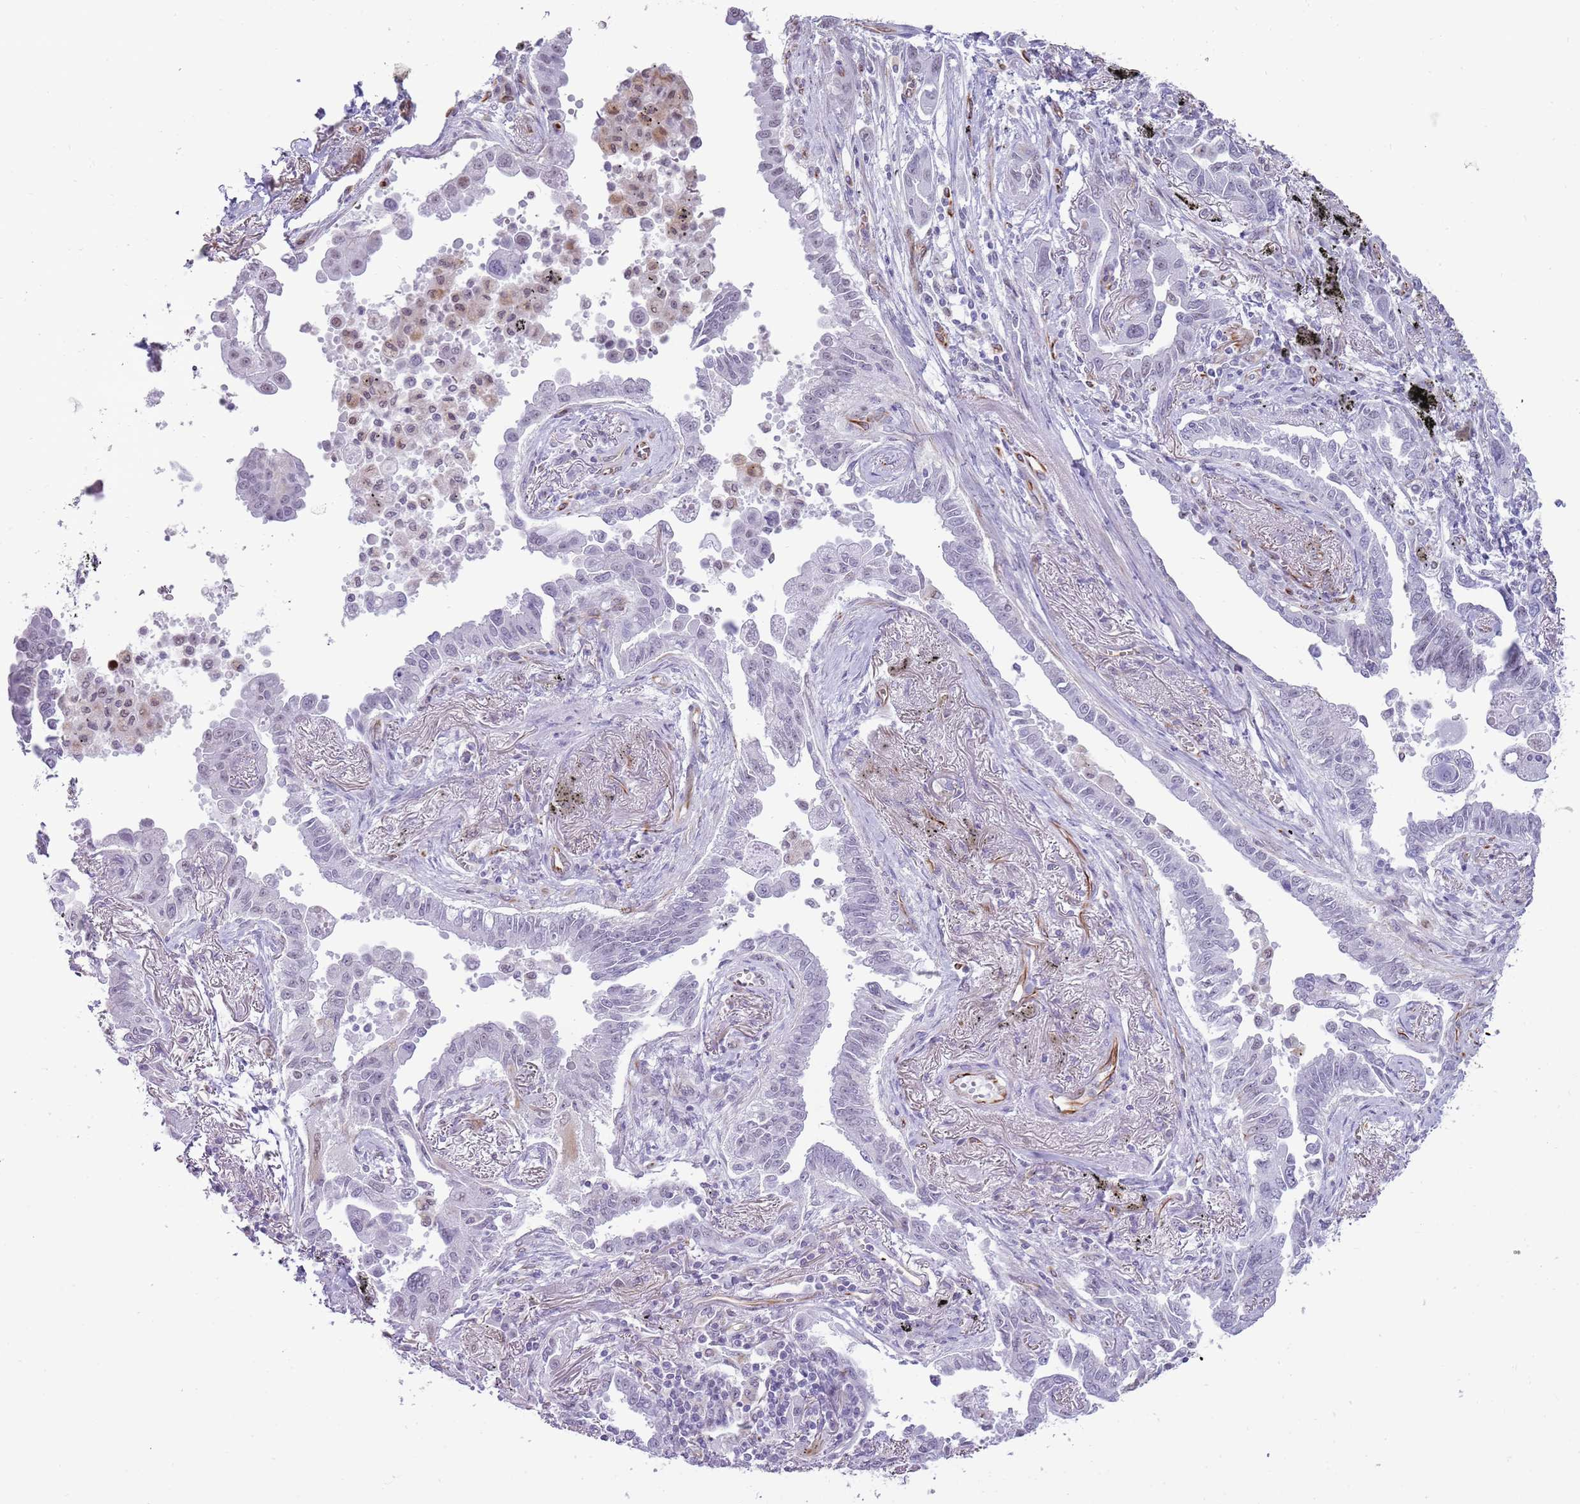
{"staining": {"intensity": "negative", "quantity": "none", "location": "none"}, "tissue": "lung cancer", "cell_type": "Tumor cells", "image_type": "cancer", "snomed": [{"axis": "morphology", "description": "Adenocarcinoma, NOS"}, {"axis": "topography", "description": "Lung"}], "caption": "Human lung cancer stained for a protein using IHC exhibits no positivity in tumor cells.", "gene": "NBPF3", "patient": {"sex": "male", "age": 67}}